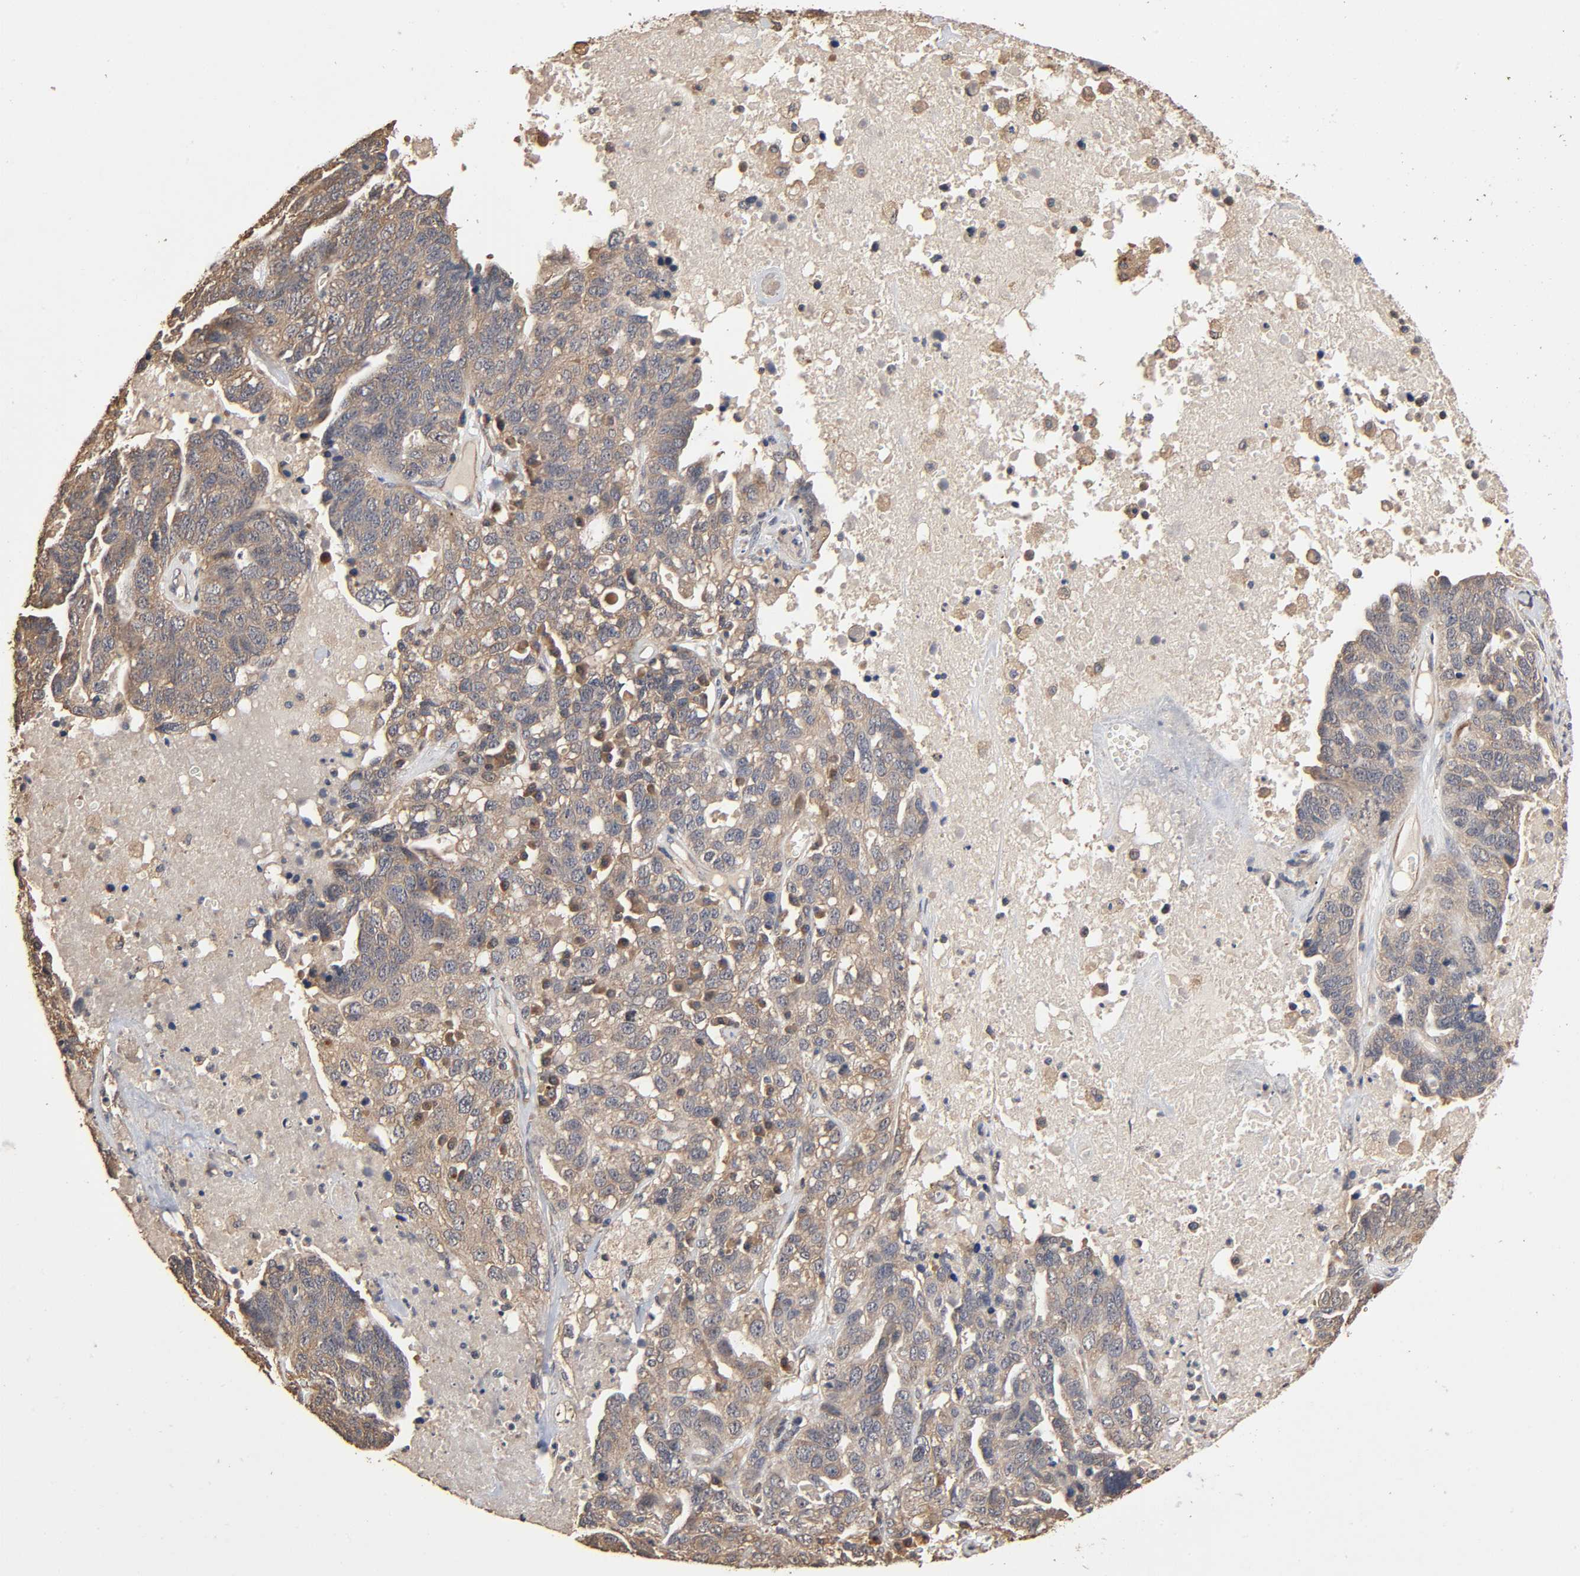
{"staining": {"intensity": "moderate", "quantity": ">75%", "location": "cytoplasmic/membranous"}, "tissue": "ovarian cancer", "cell_type": "Tumor cells", "image_type": "cancer", "snomed": [{"axis": "morphology", "description": "Cystadenocarcinoma, serous, NOS"}, {"axis": "topography", "description": "Ovary"}], "caption": "Immunohistochemistry of serous cystadenocarcinoma (ovarian) exhibits medium levels of moderate cytoplasmic/membranous staining in about >75% of tumor cells. (Brightfield microscopy of DAB IHC at high magnification).", "gene": "ARHGEF7", "patient": {"sex": "female", "age": 71}}